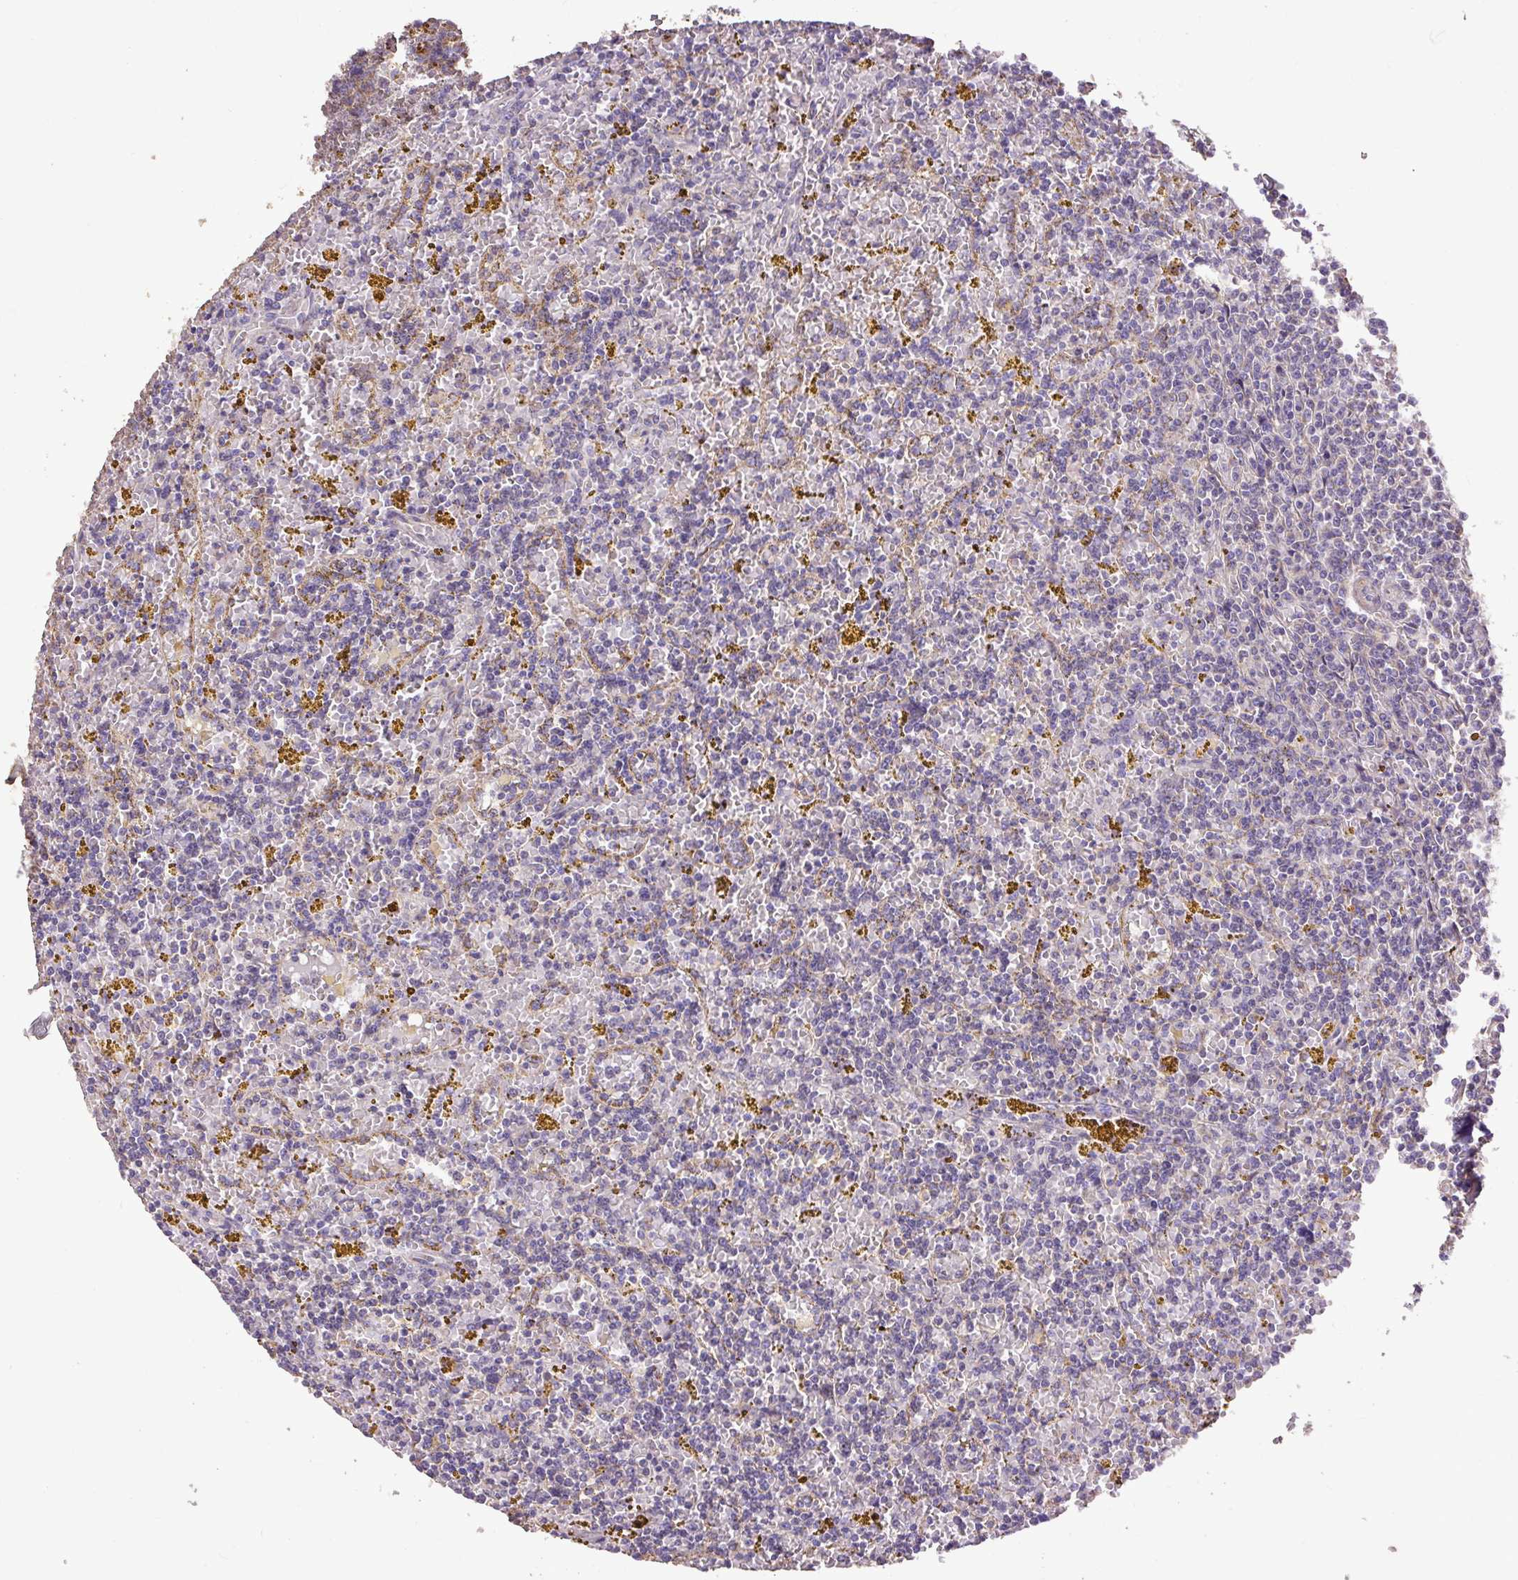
{"staining": {"intensity": "negative", "quantity": "none", "location": "none"}, "tissue": "lymphoma", "cell_type": "Tumor cells", "image_type": "cancer", "snomed": [{"axis": "morphology", "description": "Malignant lymphoma, non-Hodgkin's type, Low grade"}, {"axis": "topography", "description": "Spleen"}, {"axis": "topography", "description": "Lymph node"}], "caption": "Immunohistochemistry photomicrograph of low-grade malignant lymphoma, non-Hodgkin's type stained for a protein (brown), which shows no staining in tumor cells.", "gene": "ABR", "patient": {"sex": "female", "age": 66}}